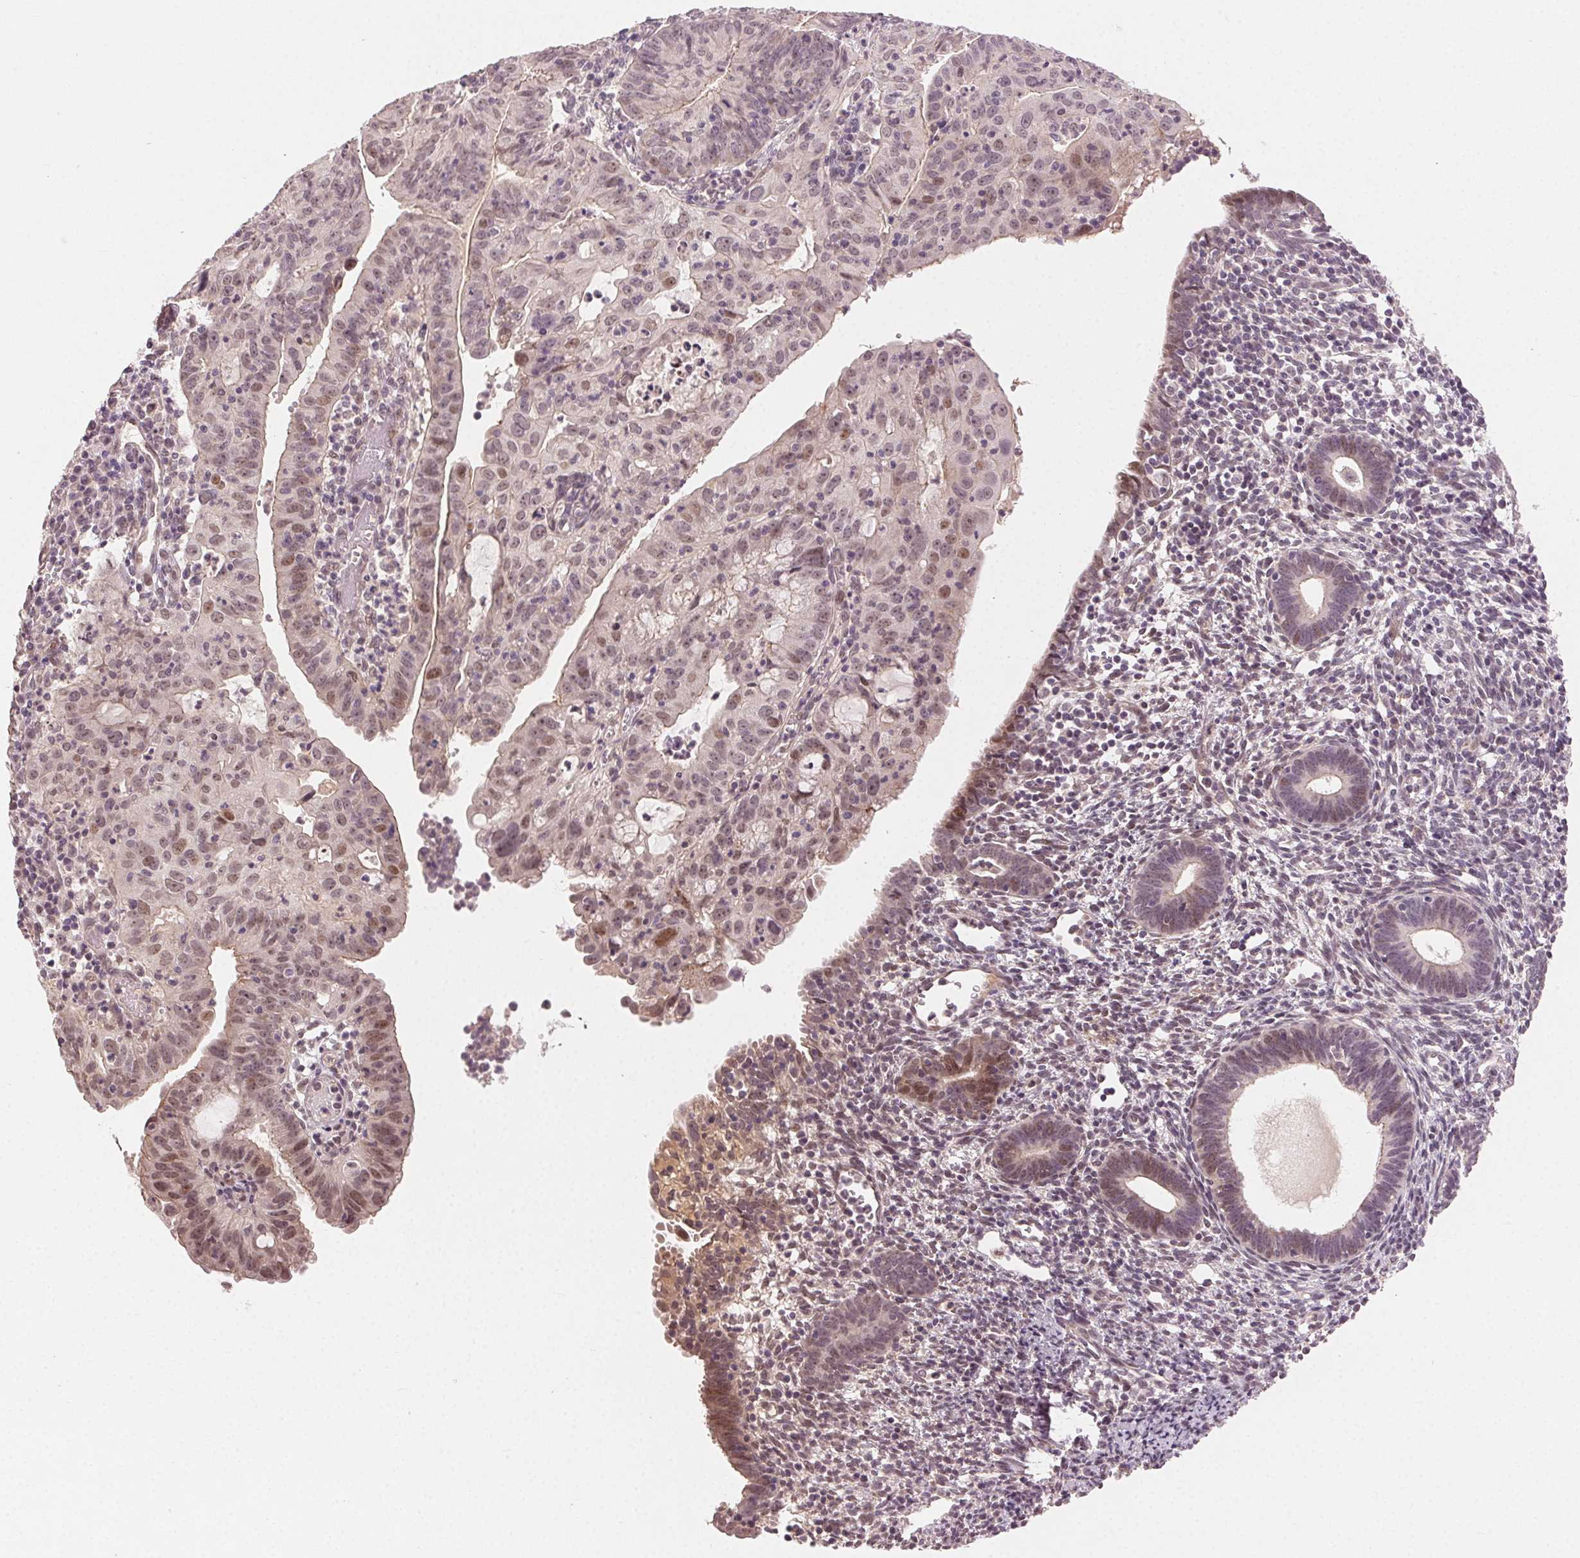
{"staining": {"intensity": "weak", "quantity": "<25%", "location": "nuclear"}, "tissue": "endometrial cancer", "cell_type": "Tumor cells", "image_type": "cancer", "snomed": [{"axis": "morphology", "description": "Adenocarcinoma, NOS"}, {"axis": "topography", "description": "Endometrium"}], "caption": "This photomicrograph is of endometrial cancer (adenocarcinoma) stained with IHC to label a protein in brown with the nuclei are counter-stained blue. There is no expression in tumor cells. (Brightfield microscopy of DAB (3,3'-diaminobenzidine) immunohistochemistry at high magnification).", "gene": "TUB", "patient": {"sex": "female", "age": 60}}